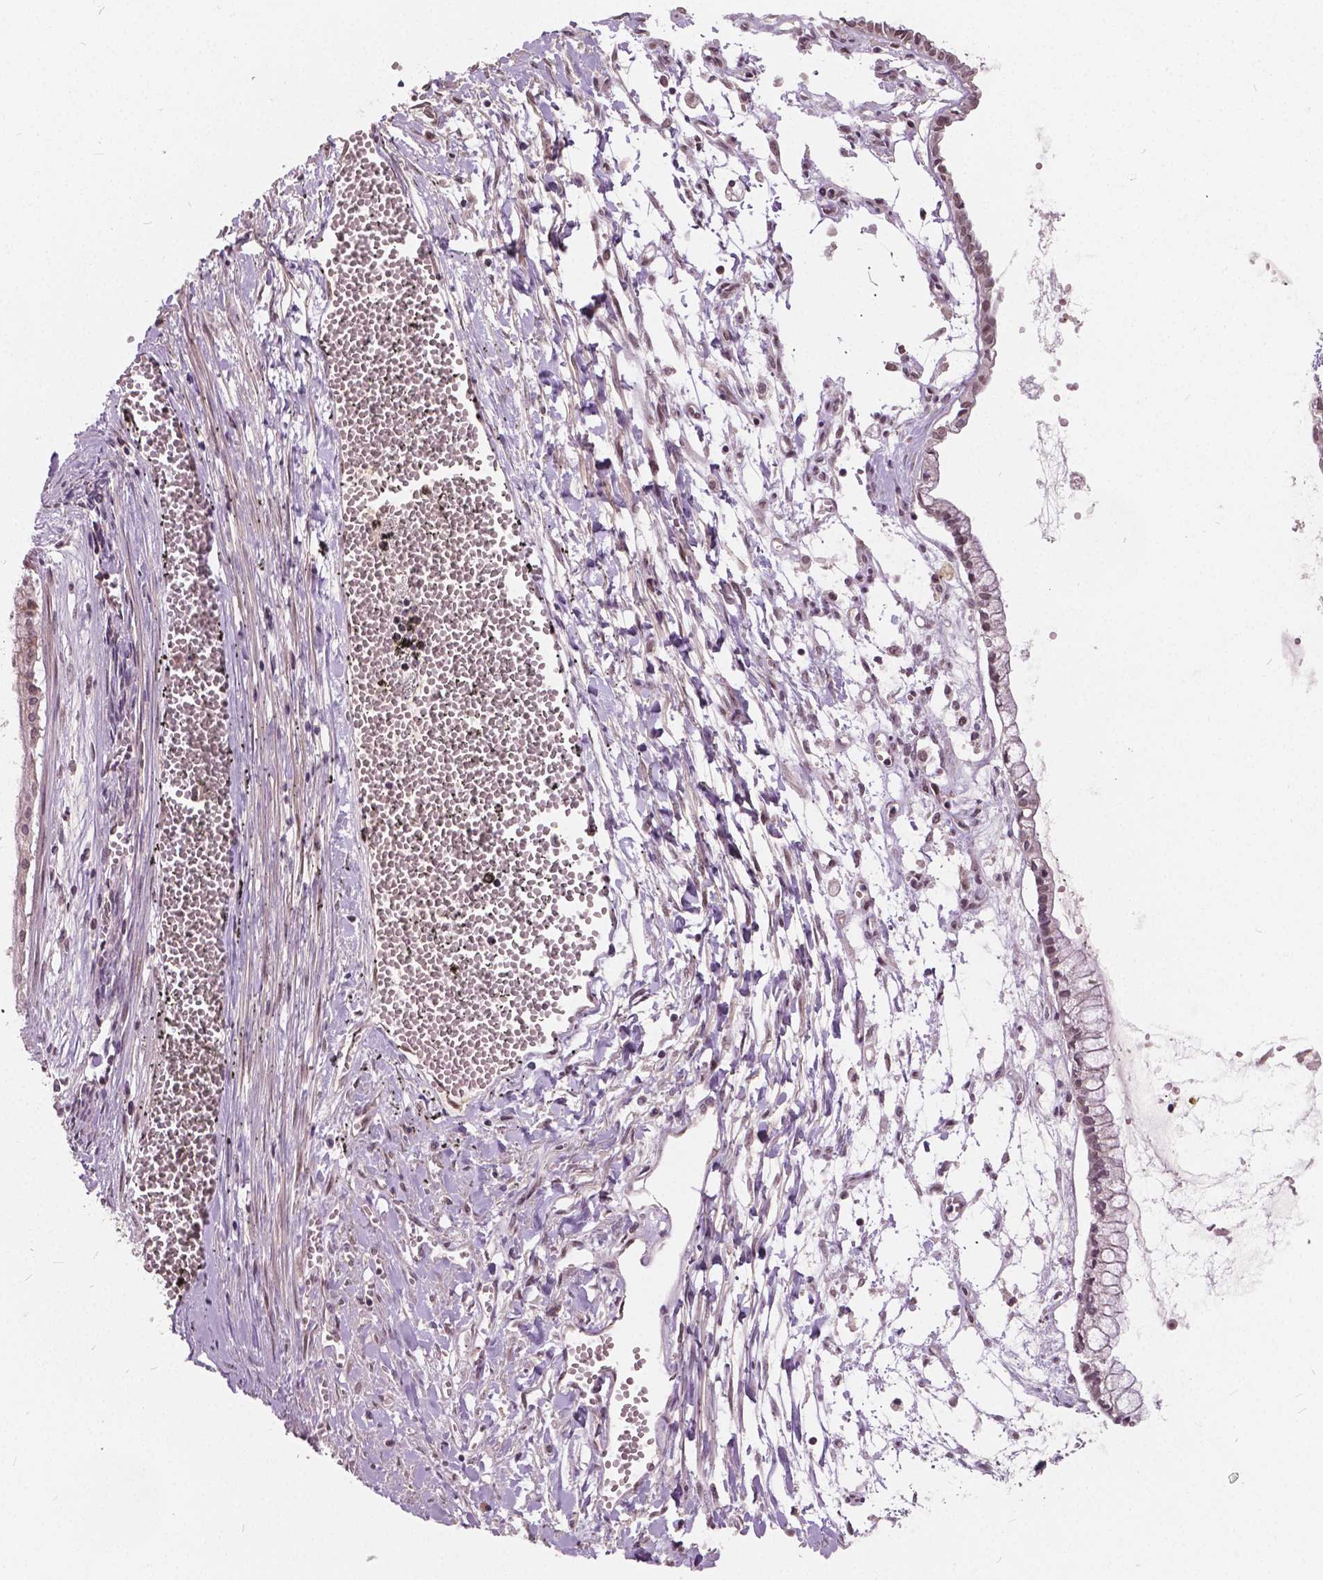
{"staining": {"intensity": "weak", "quantity": ">75%", "location": "nuclear"}, "tissue": "ovarian cancer", "cell_type": "Tumor cells", "image_type": "cancer", "snomed": [{"axis": "morphology", "description": "Cystadenocarcinoma, mucinous, NOS"}, {"axis": "topography", "description": "Ovary"}], "caption": "A brown stain labels weak nuclear staining of a protein in human ovarian cancer (mucinous cystadenocarcinoma) tumor cells.", "gene": "HMBOX1", "patient": {"sex": "female", "age": 67}}